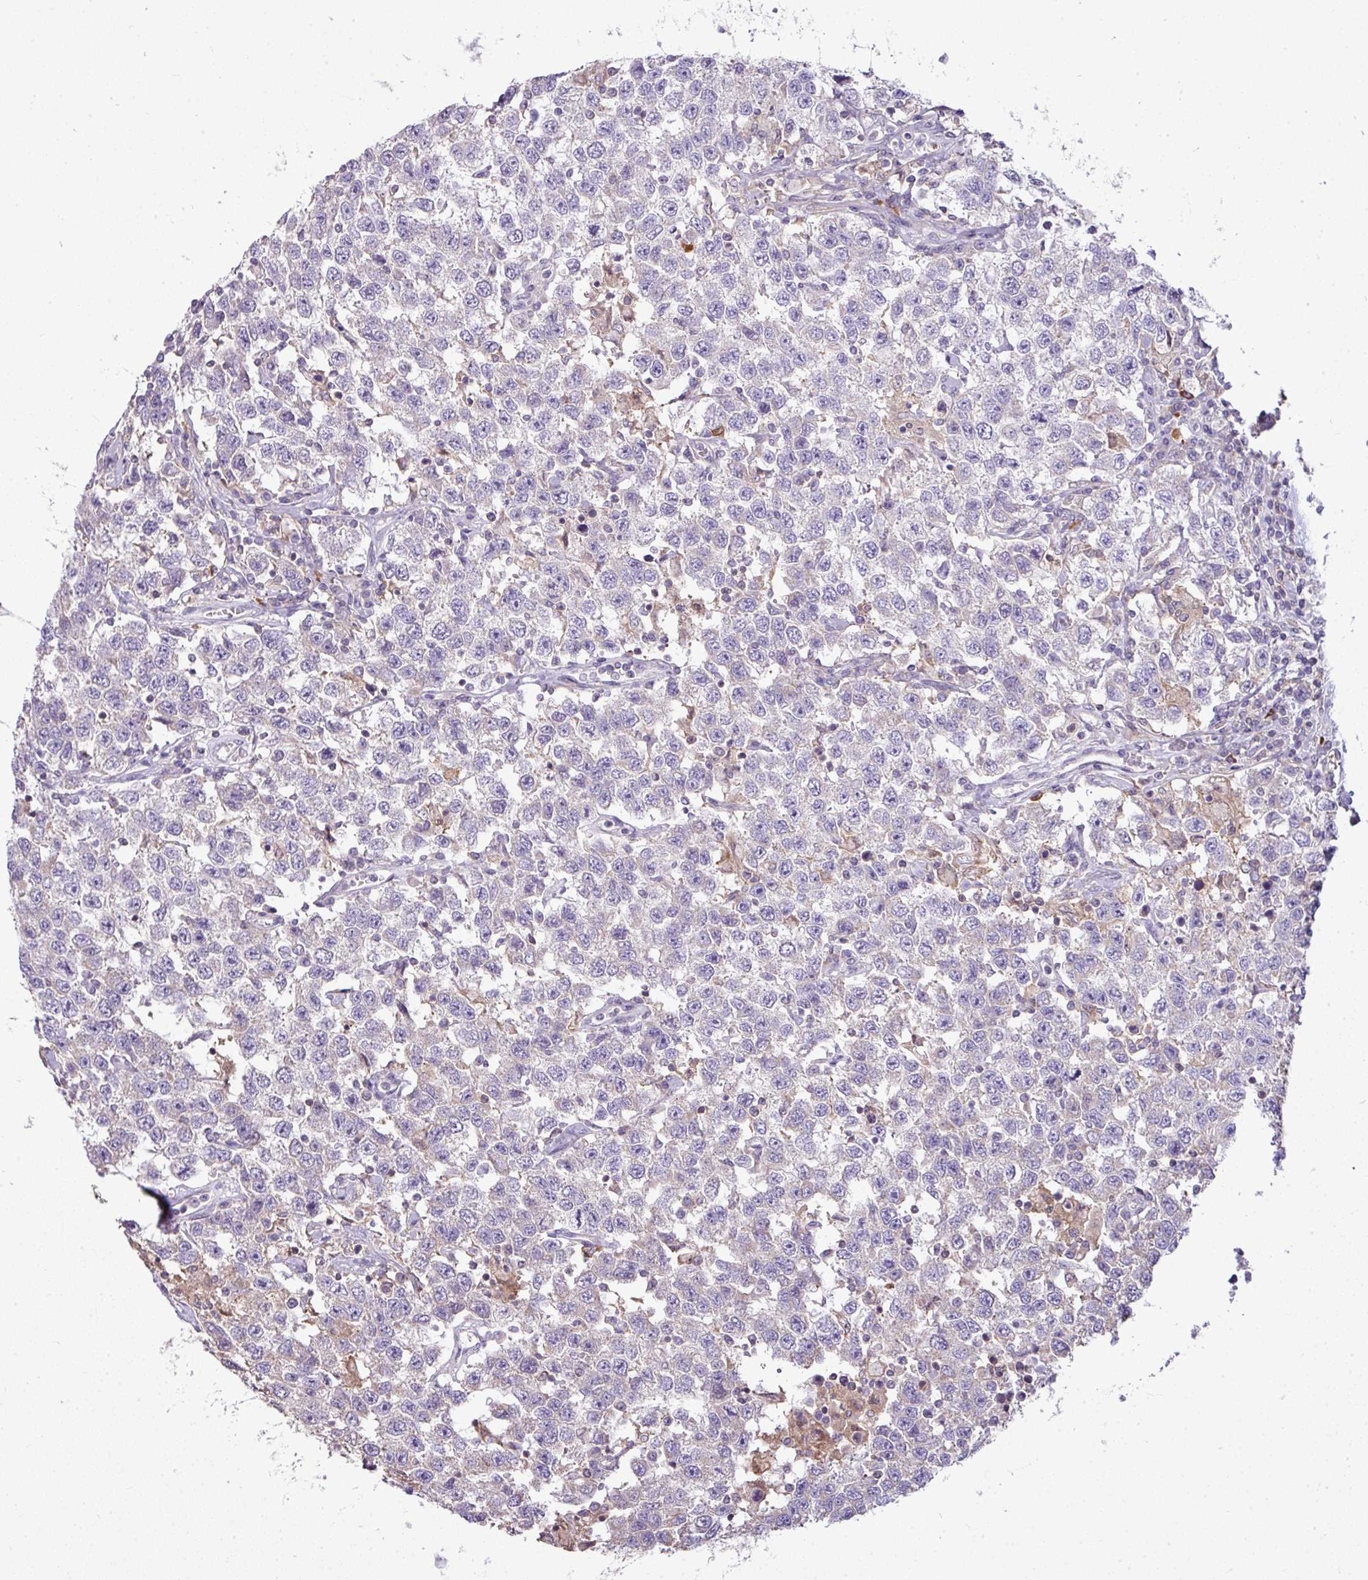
{"staining": {"intensity": "negative", "quantity": "none", "location": "none"}, "tissue": "testis cancer", "cell_type": "Tumor cells", "image_type": "cancer", "snomed": [{"axis": "morphology", "description": "Seminoma, NOS"}, {"axis": "topography", "description": "Testis"}], "caption": "Seminoma (testis) stained for a protein using immunohistochemistry (IHC) demonstrates no expression tumor cells.", "gene": "STAT5A", "patient": {"sex": "male", "age": 41}}